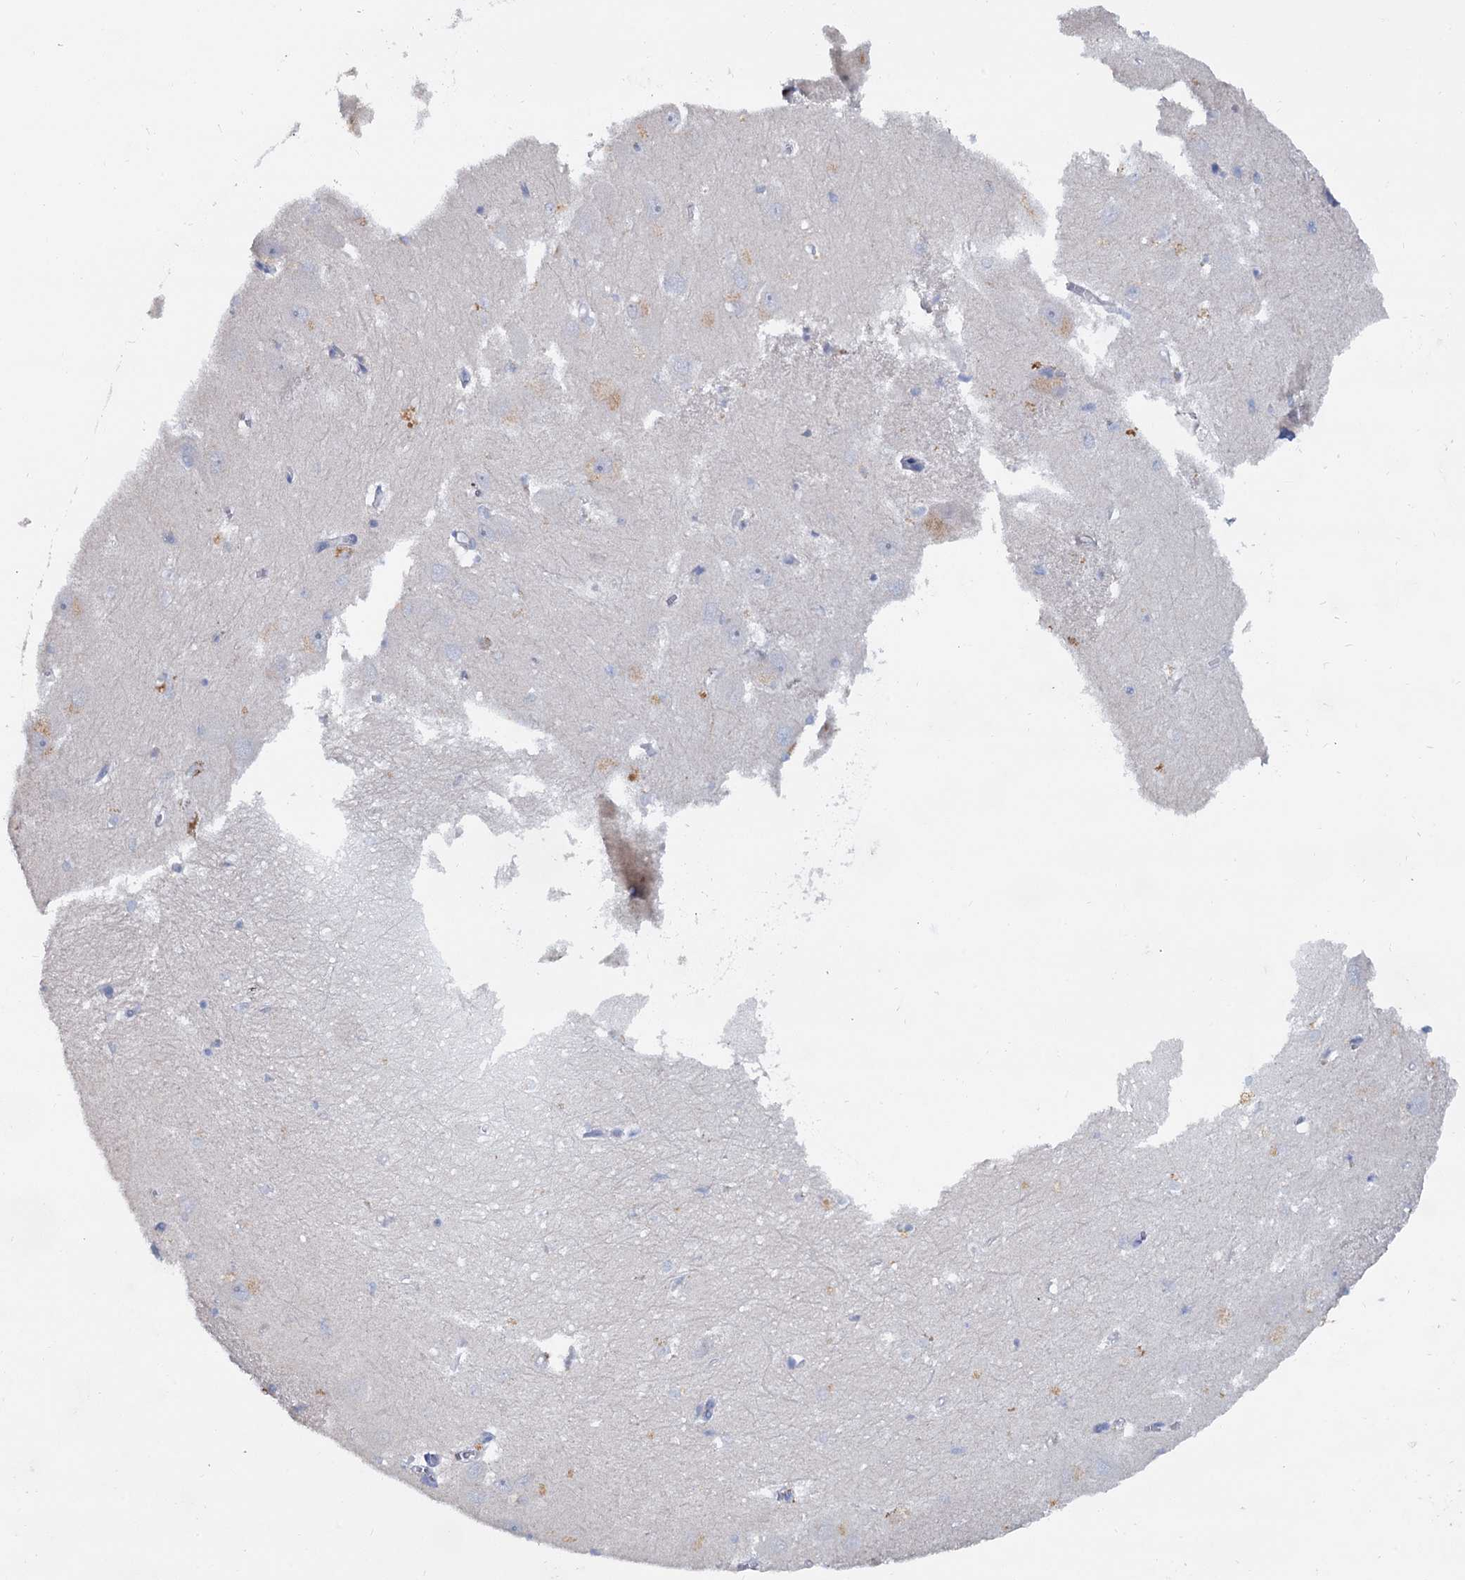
{"staining": {"intensity": "negative", "quantity": "none", "location": "none"}, "tissue": "hippocampus", "cell_type": "Glial cells", "image_type": "normal", "snomed": [{"axis": "morphology", "description": "Normal tissue, NOS"}, {"axis": "topography", "description": "Hippocampus"}], "caption": "The photomicrograph displays no significant staining in glial cells of hippocampus.", "gene": "ACSM3", "patient": {"sex": "female", "age": 64}}